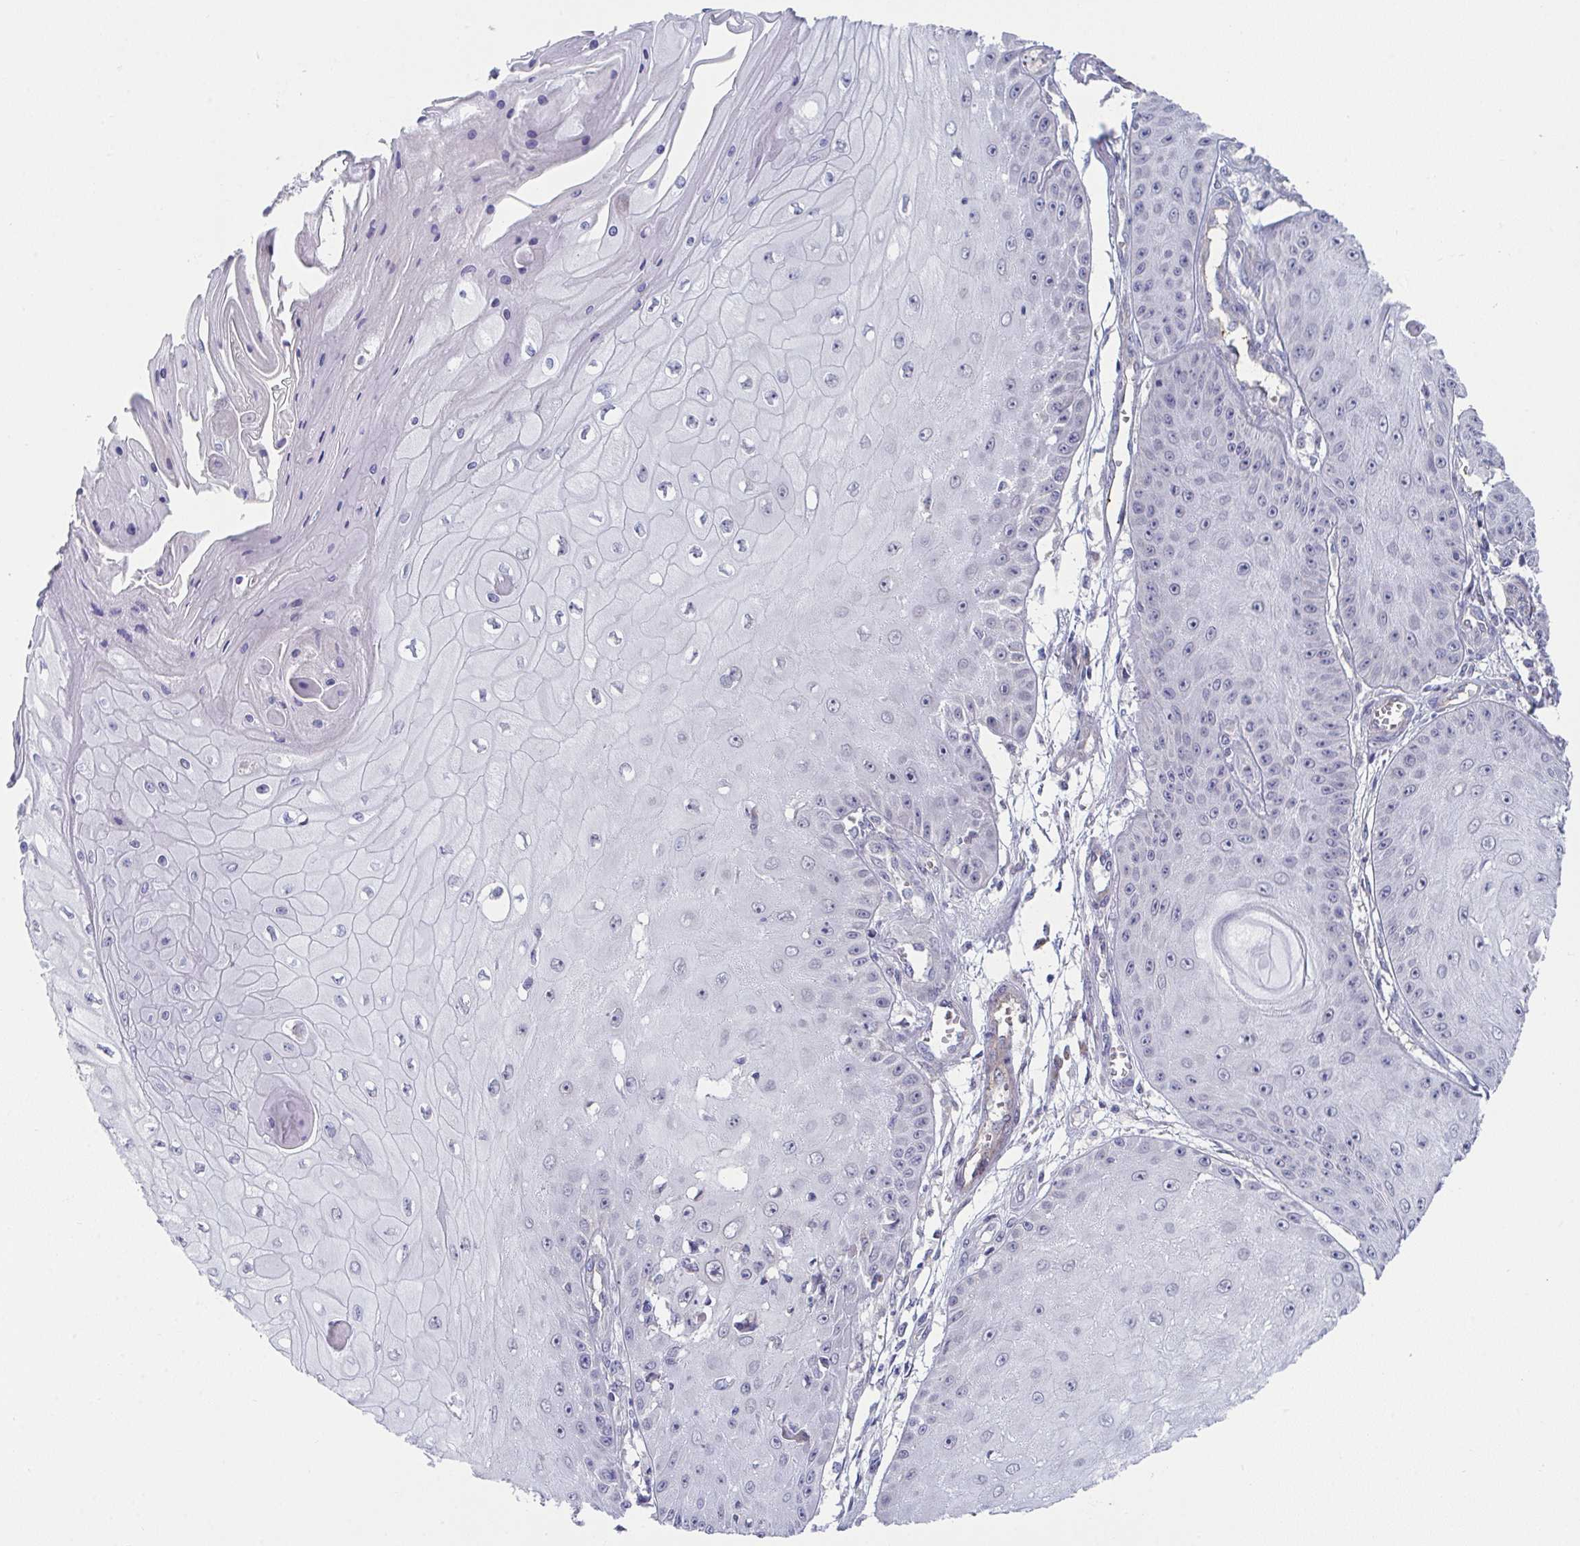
{"staining": {"intensity": "negative", "quantity": "none", "location": "none"}, "tissue": "skin cancer", "cell_type": "Tumor cells", "image_type": "cancer", "snomed": [{"axis": "morphology", "description": "Squamous cell carcinoma, NOS"}, {"axis": "topography", "description": "Skin"}], "caption": "Skin cancer was stained to show a protein in brown. There is no significant expression in tumor cells.", "gene": "VWDE", "patient": {"sex": "male", "age": 70}}